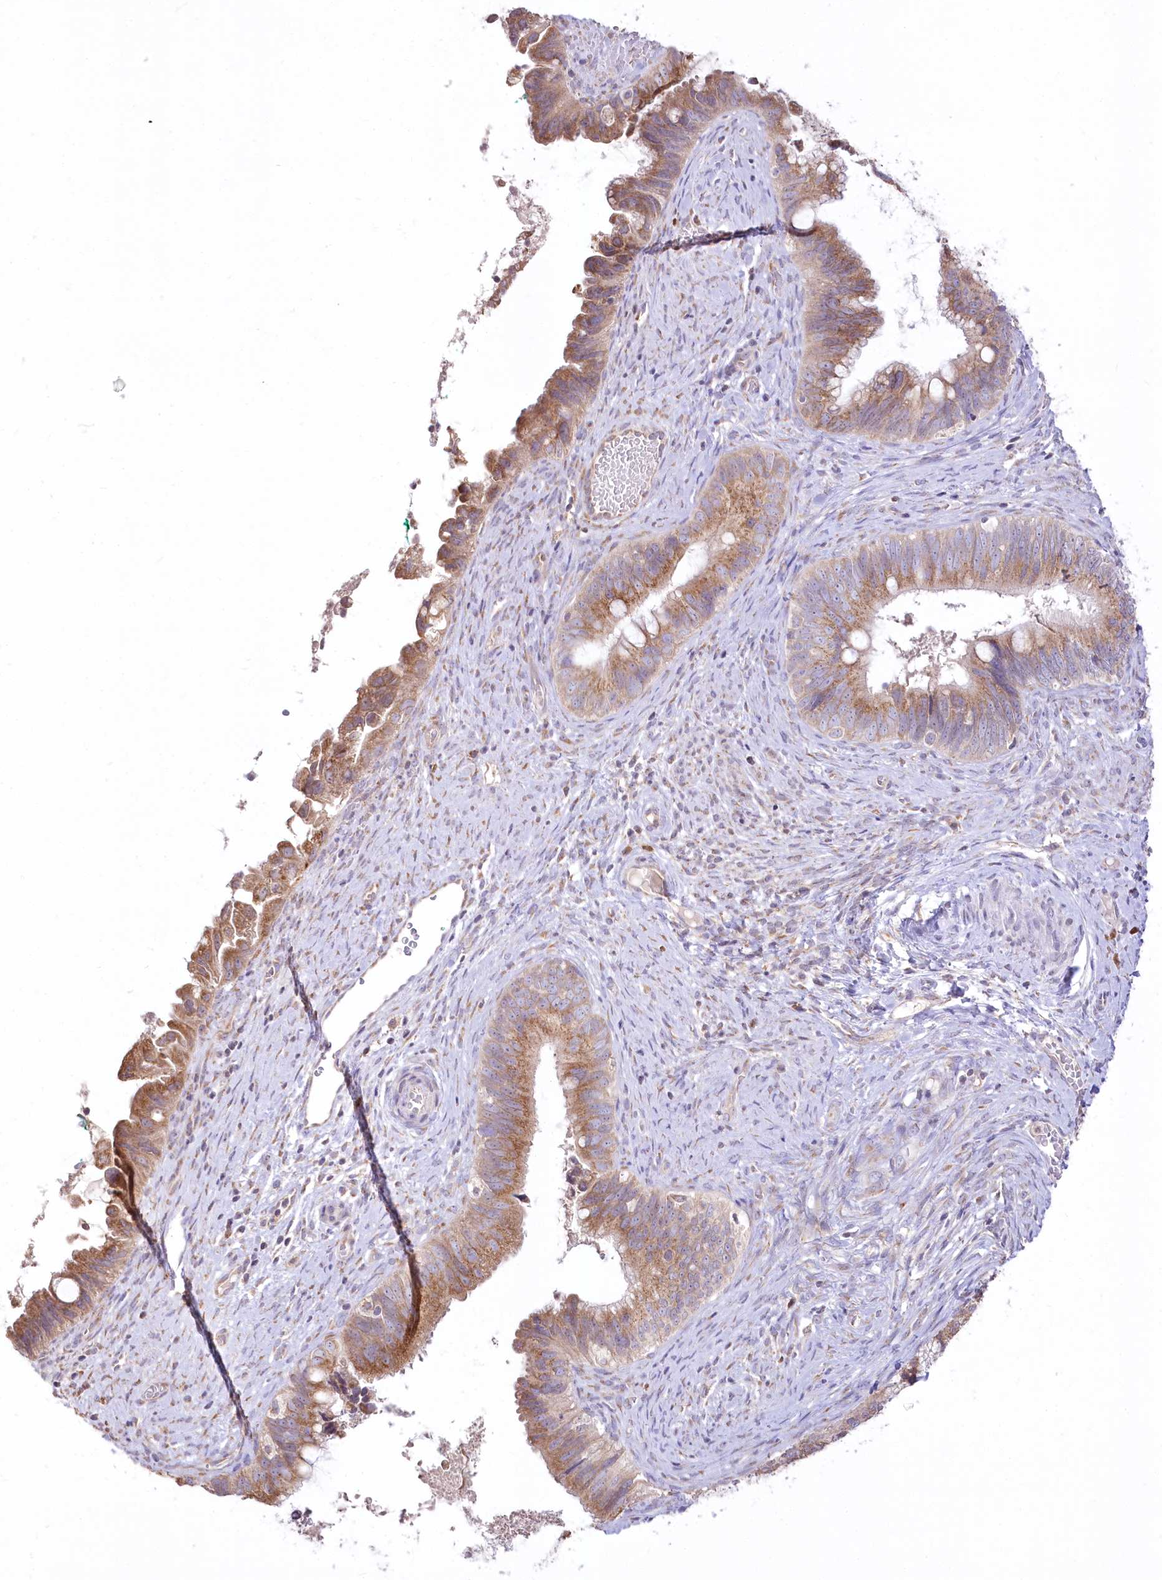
{"staining": {"intensity": "moderate", "quantity": ">75%", "location": "cytoplasmic/membranous"}, "tissue": "cervical cancer", "cell_type": "Tumor cells", "image_type": "cancer", "snomed": [{"axis": "morphology", "description": "Adenocarcinoma, NOS"}, {"axis": "topography", "description": "Cervix"}], "caption": "Cervical cancer stained for a protein exhibits moderate cytoplasmic/membranous positivity in tumor cells.", "gene": "STT3B", "patient": {"sex": "female", "age": 42}}